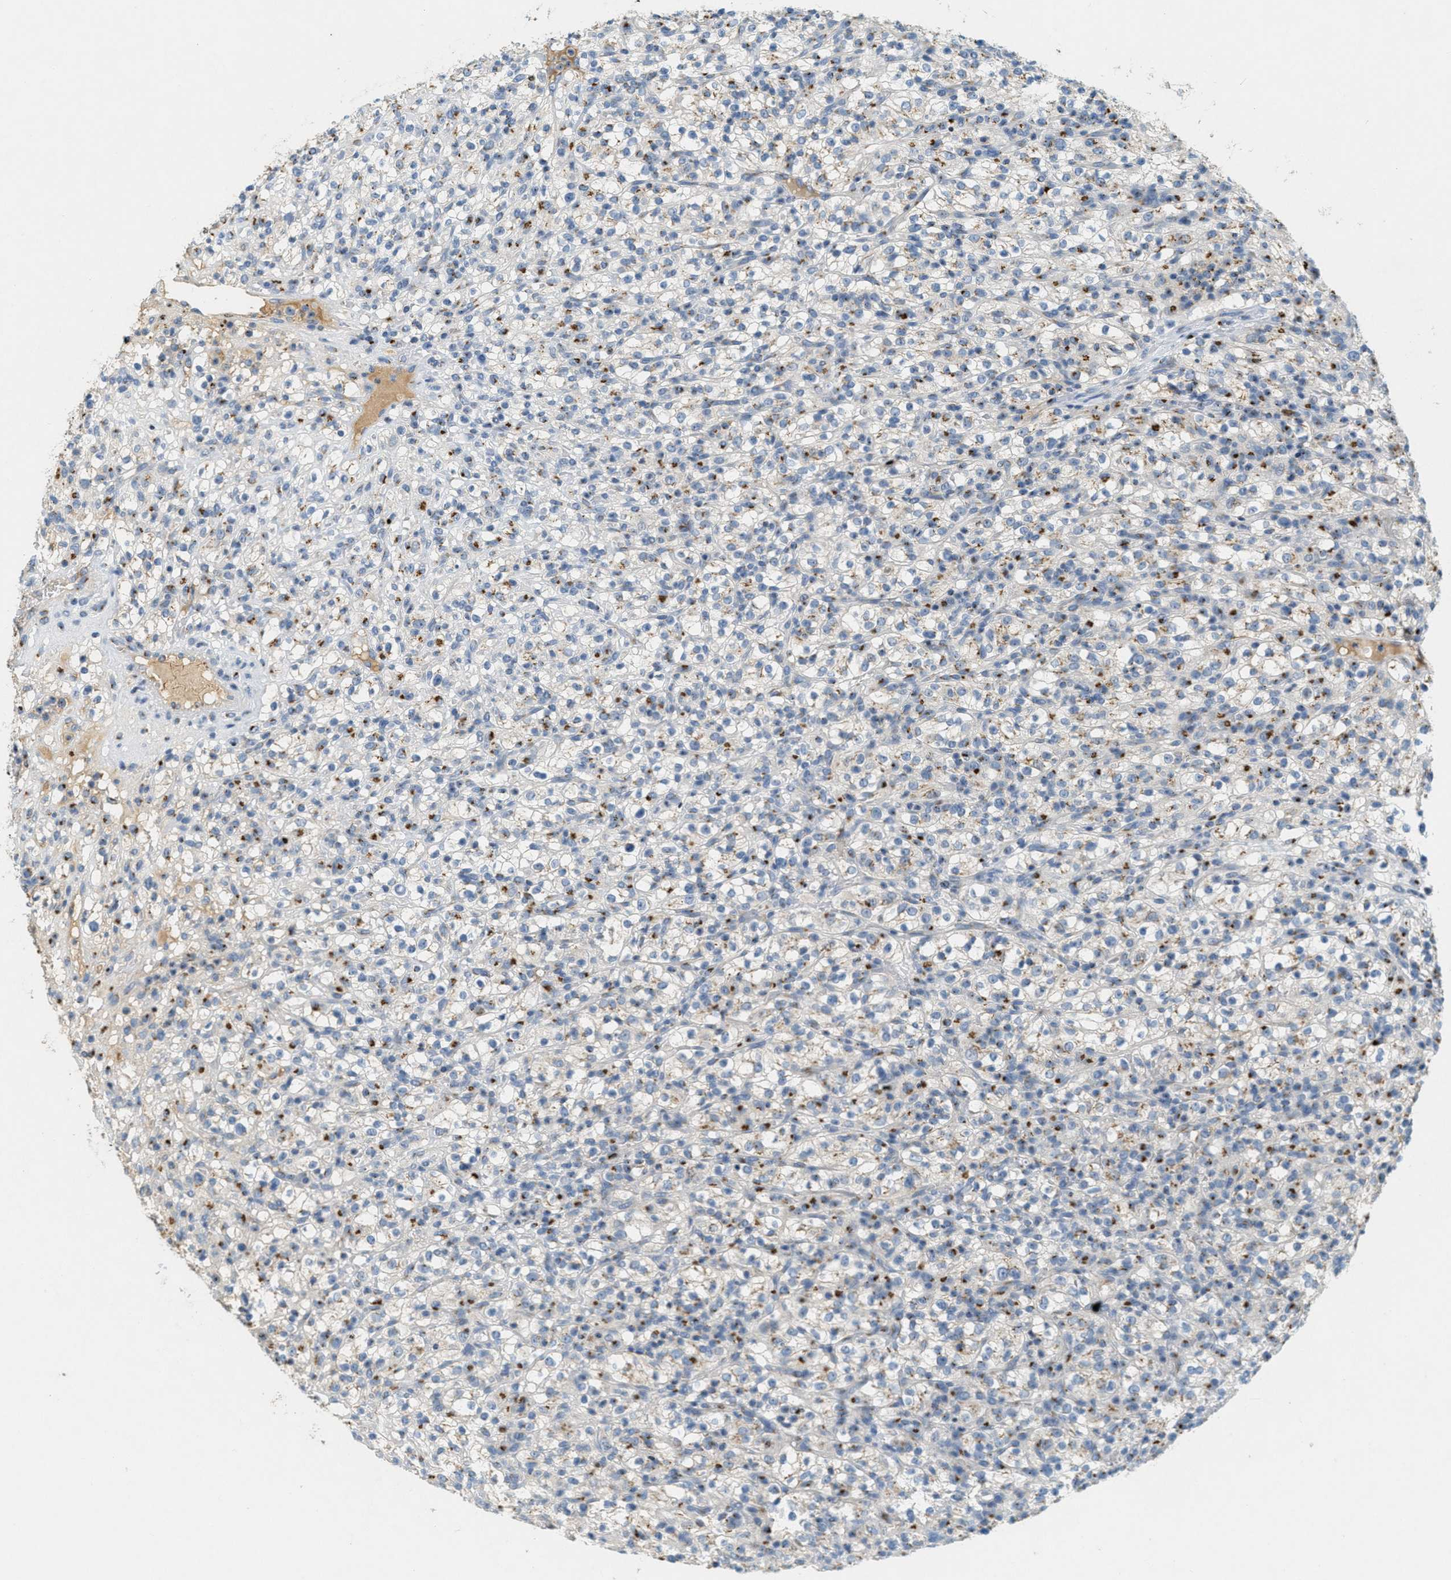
{"staining": {"intensity": "moderate", "quantity": "25%-75%", "location": "cytoplasmic/membranous"}, "tissue": "renal cancer", "cell_type": "Tumor cells", "image_type": "cancer", "snomed": [{"axis": "morphology", "description": "Normal tissue, NOS"}, {"axis": "morphology", "description": "Adenocarcinoma, NOS"}, {"axis": "topography", "description": "Kidney"}], "caption": "DAB (3,3'-diaminobenzidine) immunohistochemical staining of human adenocarcinoma (renal) shows moderate cytoplasmic/membranous protein expression in about 25%-75% of tumor cells. Nuclei are stained in blue.", "gene": "ENTPD4", "patient": {"sex": "female", "age": 72}}